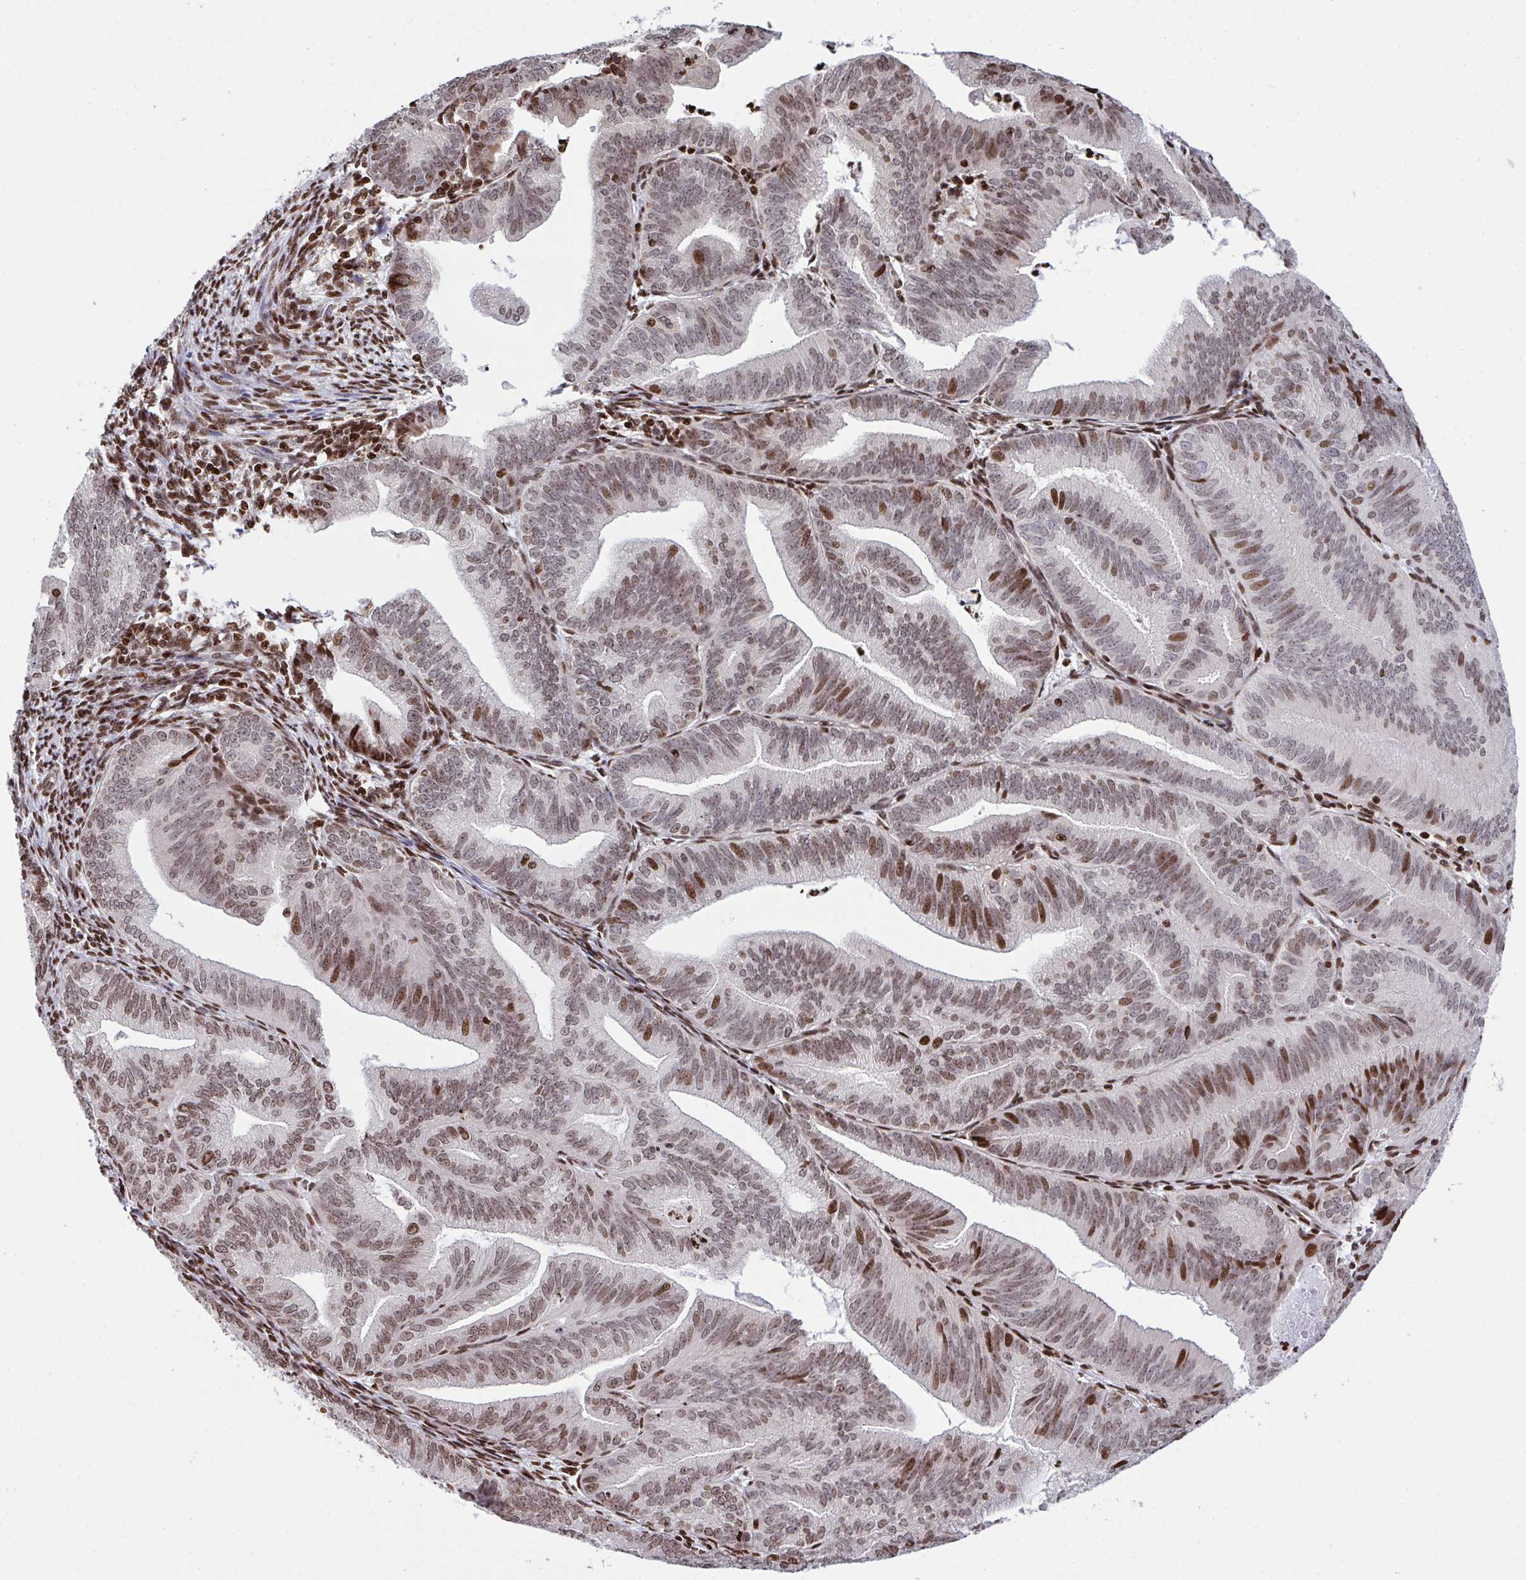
{"staining": {"intensity": "moderate", "quantity": "25%-75%", "location": "nuclear"}, "tissue": "endometrial cancer", "cell_type": "Tumor cells", "image_type": "cancer", "snomed": [{"axis": "morphology", "description": "Adenocarcinoma, NOS"}, {"axis": "topography", "description": "Endometrium"}], "caption": "Moderate nuclear expression is appreciated in about 25%-75% of tumor cells in endometrial cancer. The staining was performed using DAB, with brown indicating positive protein expression. Nuclei are stained blue with hematoxylin.", "gene": "RAPGEF5", "patient": {"sex": "female", "age": 70}}